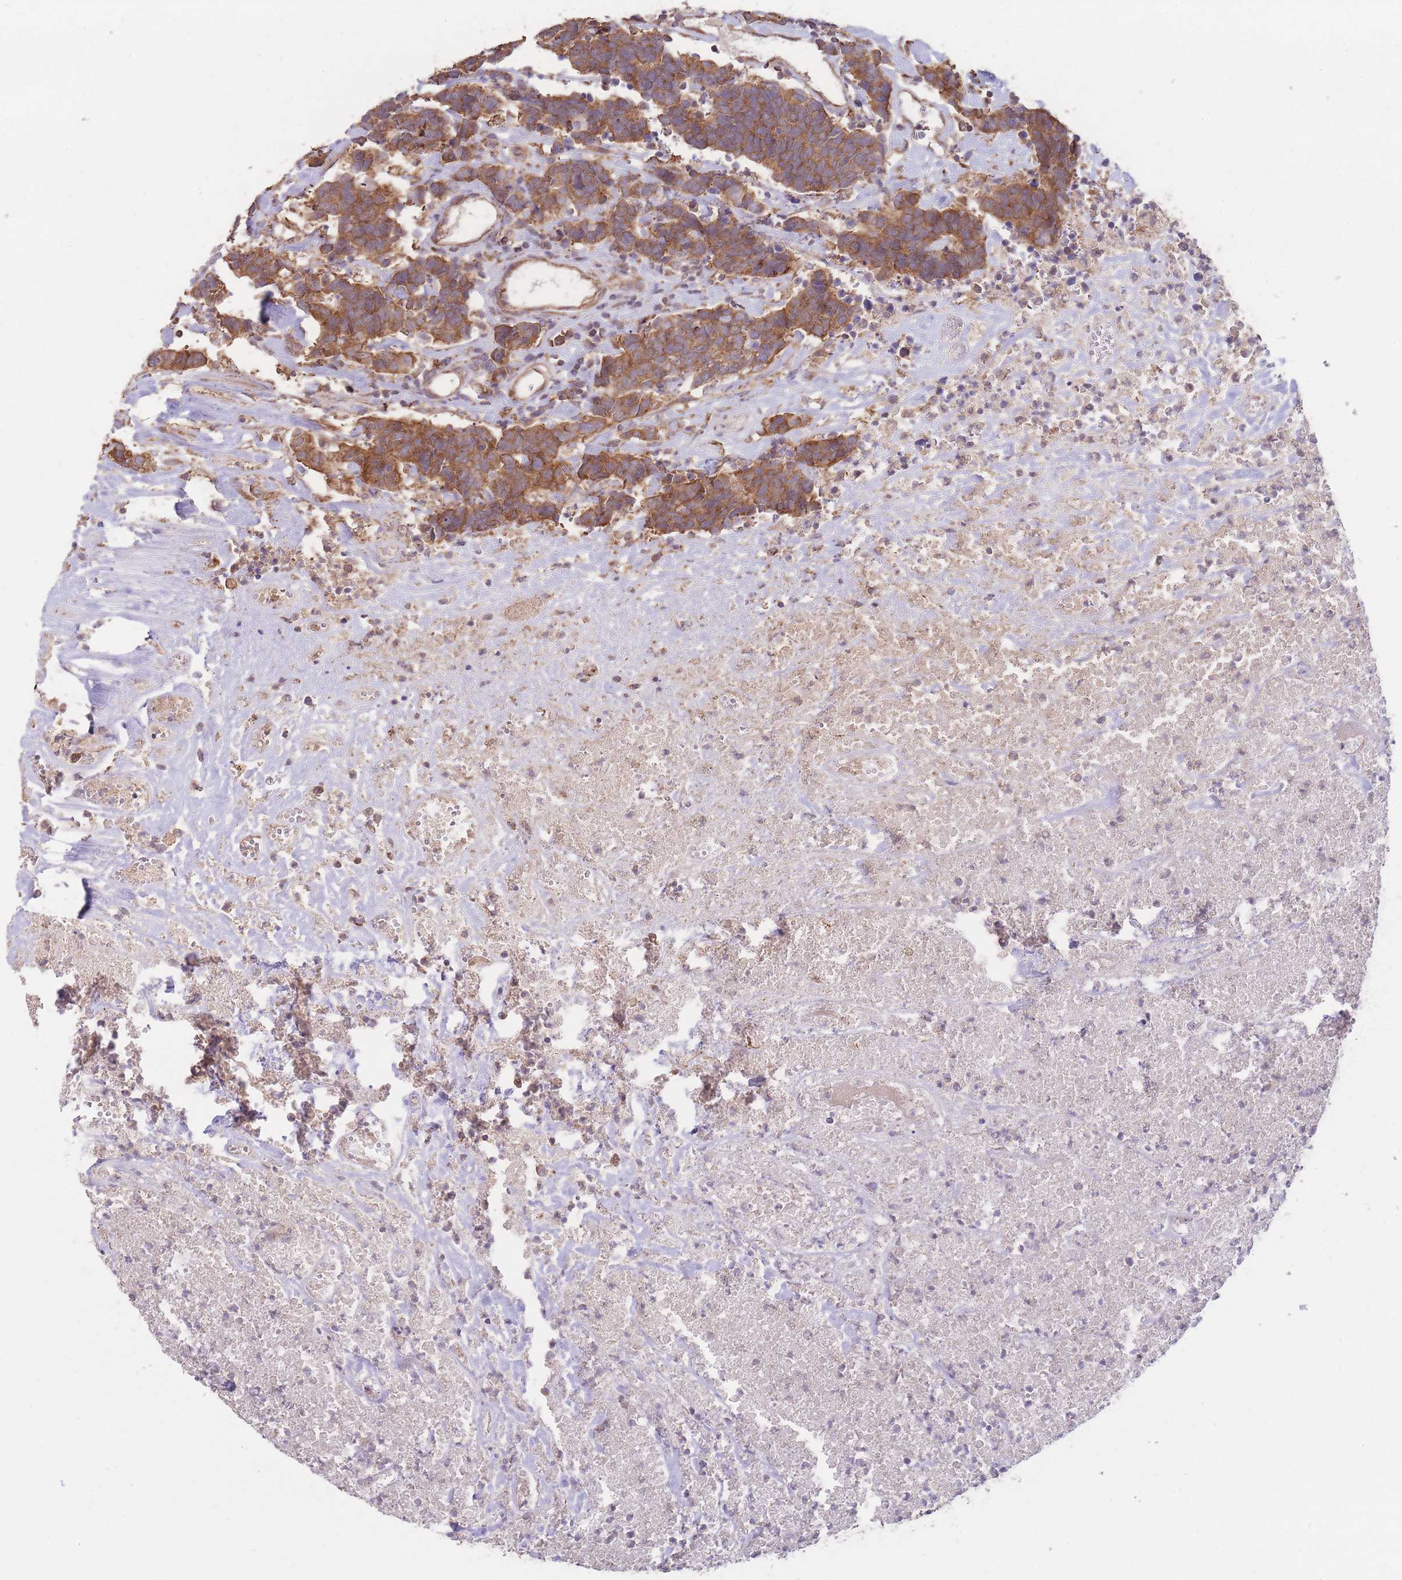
{"staining": {"intensity": "moderate", "quantity": ">75%", "location": "cytoplasmic/membranous"}, "tissue": "carcinoid", "cell_type": "Tumor cells", "image_type": "cancer", "snomed": [{"axis": "morphology", "description": "Carcinoma, NOS"}, {"axis": "morphology", "description": "Carcinoid, malignant, NOS"}, {"axis": "topography", "description": "Urinary bladder"}], "caption": "This image displays immunohistochemistry (IHC) staining of carcinoid (malignant), with medium moderate cytoplasmic/membranous staining in approximately >75% of tumor cells.", "gene": "EEF1AKMT1", "patient": {"sex": "male", "age": 57}}